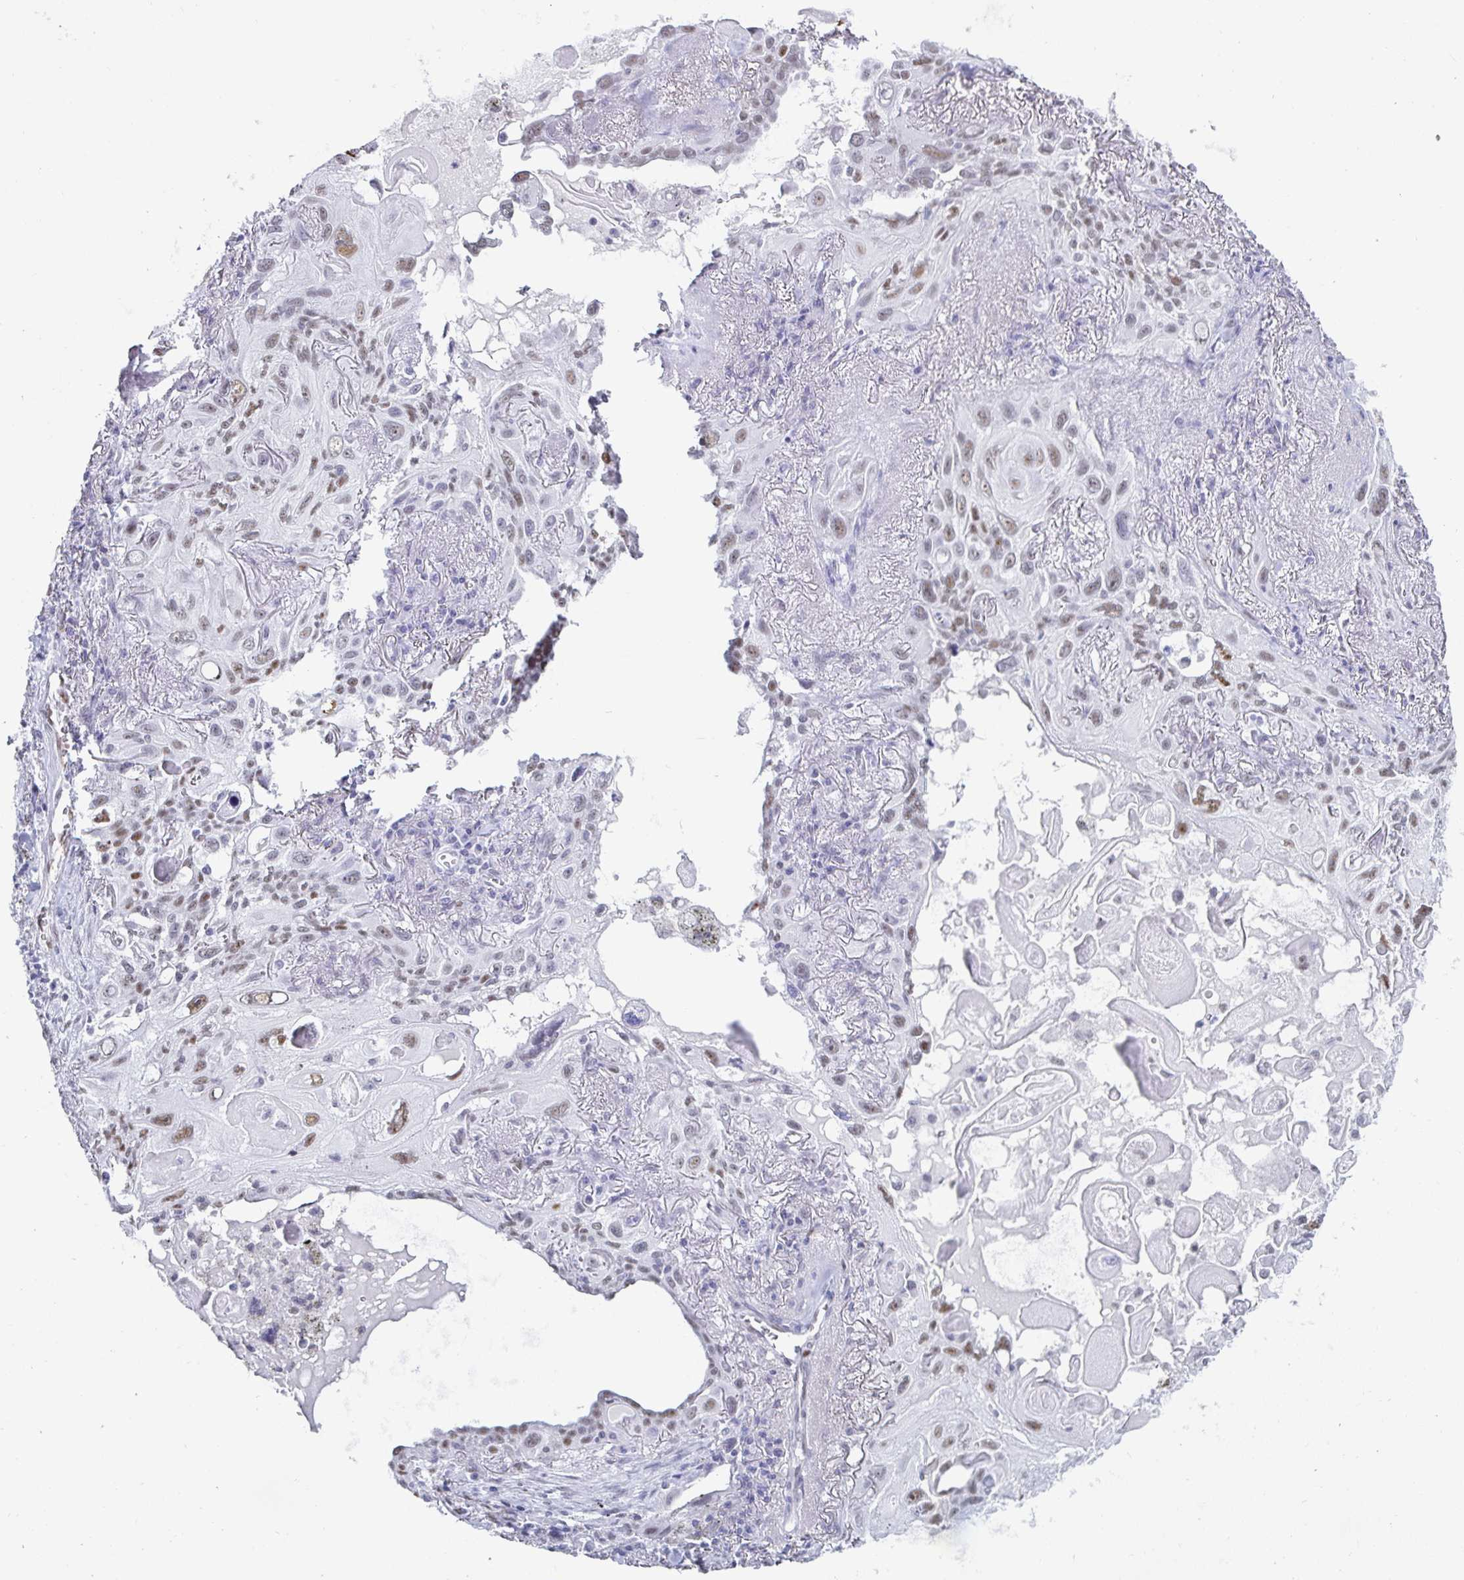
{"staining": {"intensity": "weak", "quantity": ">75%", "location": "nuclear"}, "tissue": "lung cancer", "cell_type": "Tumor cells", "image_type": "cancer", "snomed": [{"axis": "morphology", "description": "Squamous cell carcinoma, NOS"}, {"axis": "topography", "description": "Lung"}], "caption": "Lung squamous cell carcinoma was stained to show a protein in brown. There is low levels of weak nuclear staining in approximately >75% of tumor cells.", "gene": "DDX39B", "patient": {"sex": "male", "age": 79}}